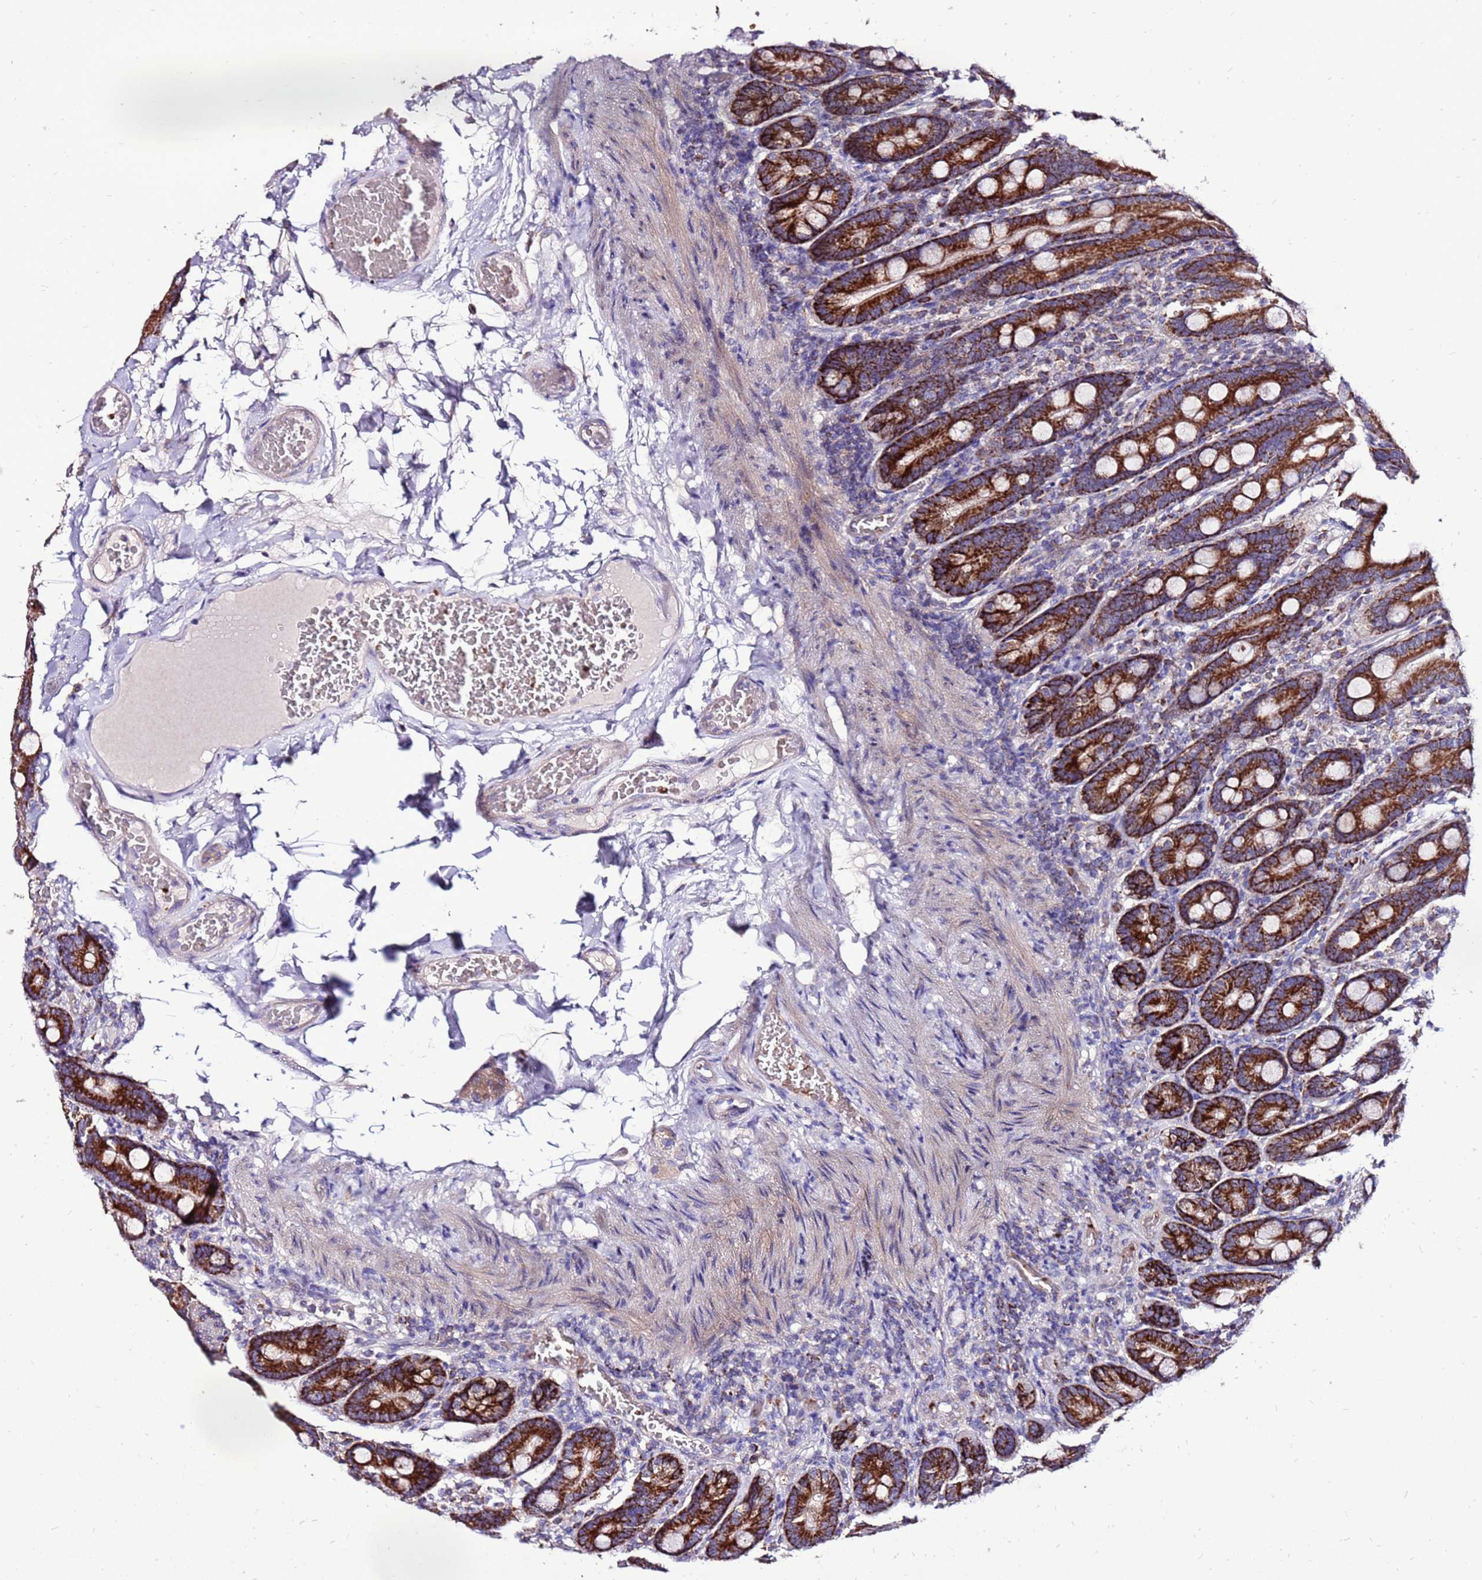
{"staining": {"intensity": "strong", "quantity": ">75%", "location": "cytoplasmic/membranous"}, "tissue": "duodenum", "cell_type": "Glandular cells", "image_type": "normal", "snomed": [{"axis": "morphology", "description": "Normal tissue, NOS"}, {"axis": "topography", "description": "Duodenum"}], "caption": "Immunohistochemistry (IHC) staining of benign duodenum, which demonstrates high levels of strong cytoplasmic/membranous staining in approximately >75% of glandular cells indicating strong cytoplasmic/membranous protein staining. The staining was performed using DAB (3,3'-diaminobenzidine) (brown) for protein detection and nuclei were counterstained in hematoxylin (blue).", "gene": "SPSB3", "patient": {"sex": "female", "age": 62}}